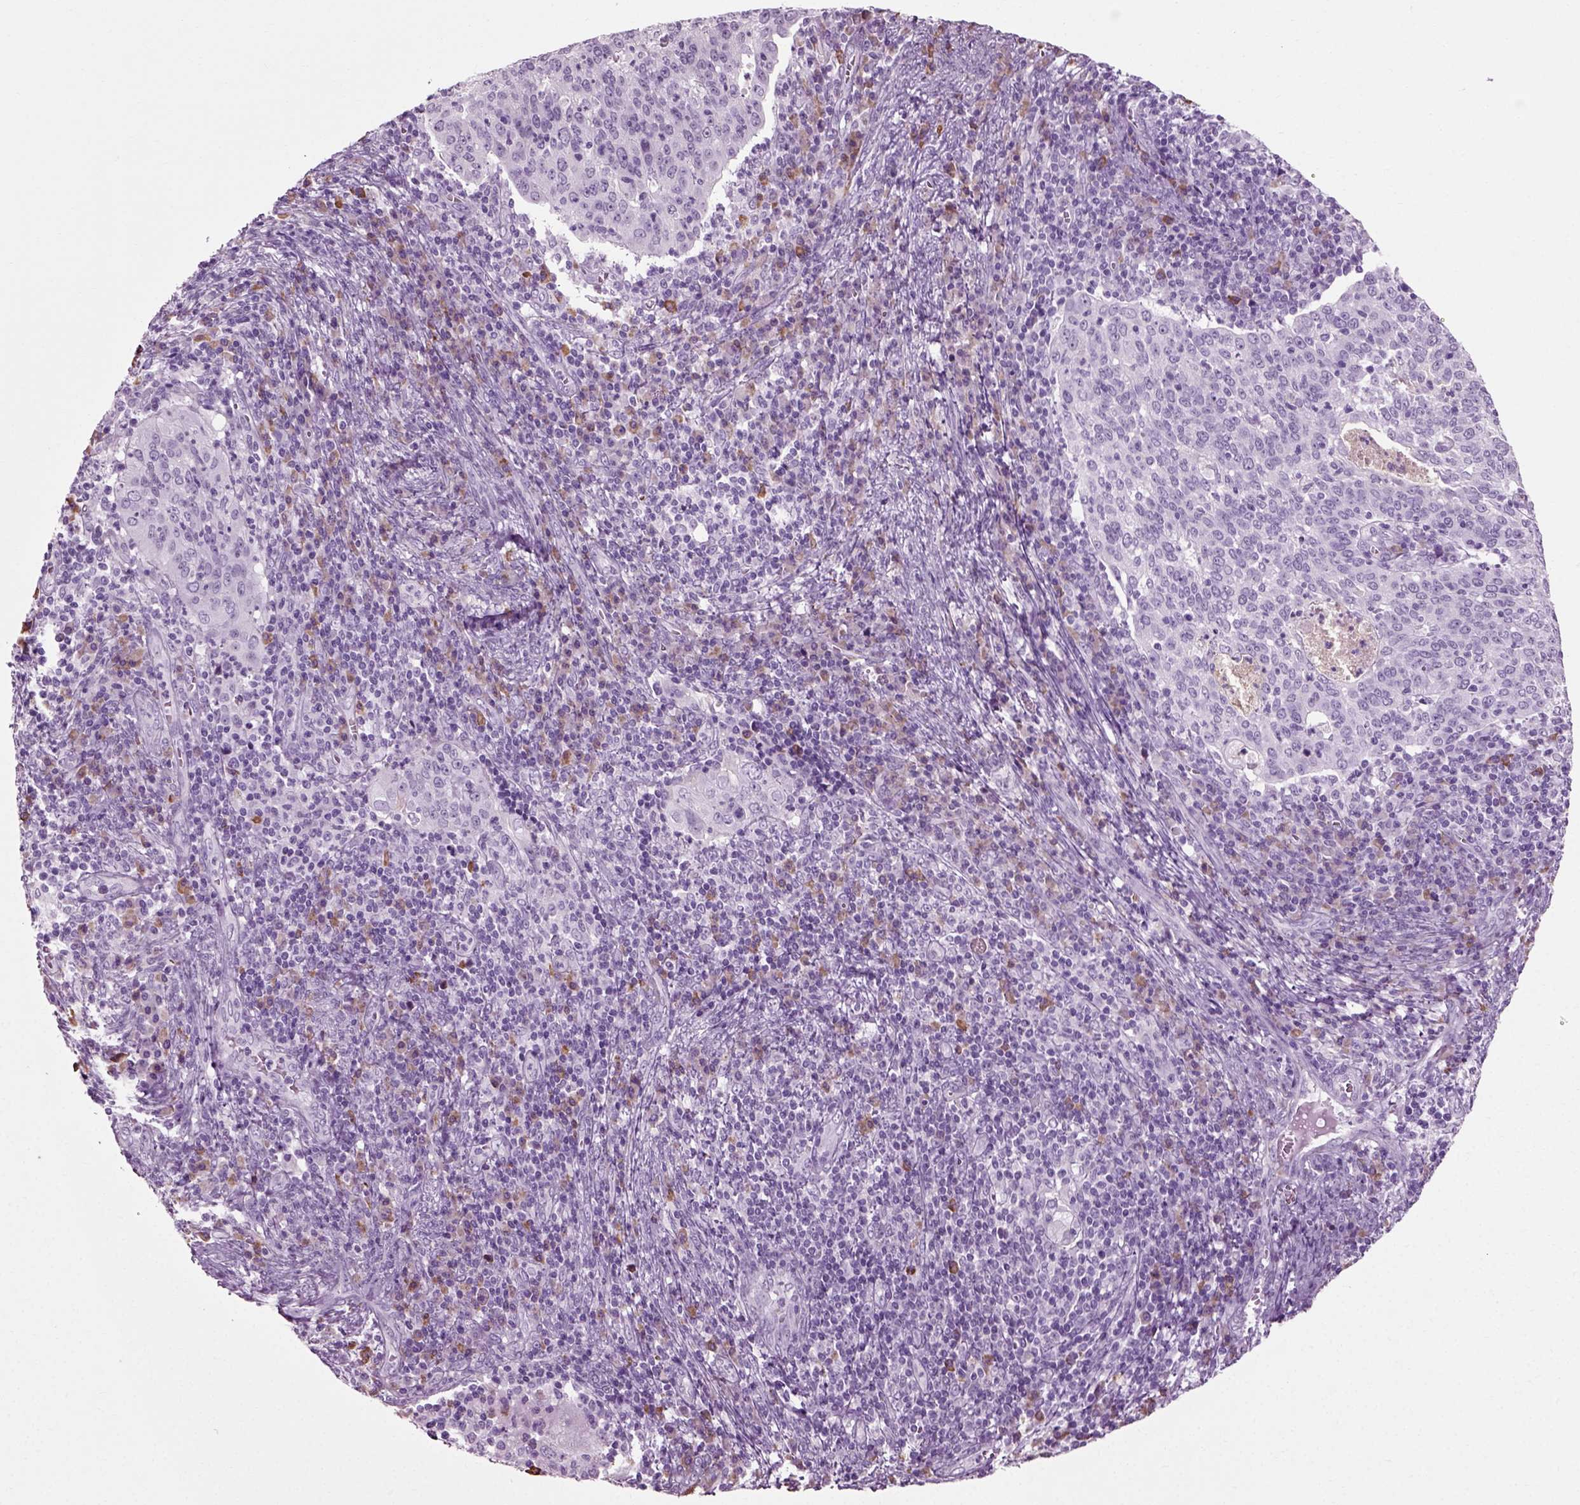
{"staining": {"intensity": "negative", "quantity": "none", "location": "none"}, "tissue": "cervical cancer", "cell_type": "Tumor cells", "image_type": "cancer", "snomed": [{"axis": "morphology", "description": "Squamous cell carcinoma, NOS"}, {"axis": "topography", "description": "Cervix"}], "caption": "There is no significant expression in tumor cells of cervical cancer.", "gene": "SLC26A8", "patient": {"sex": "female", "age": 39}}